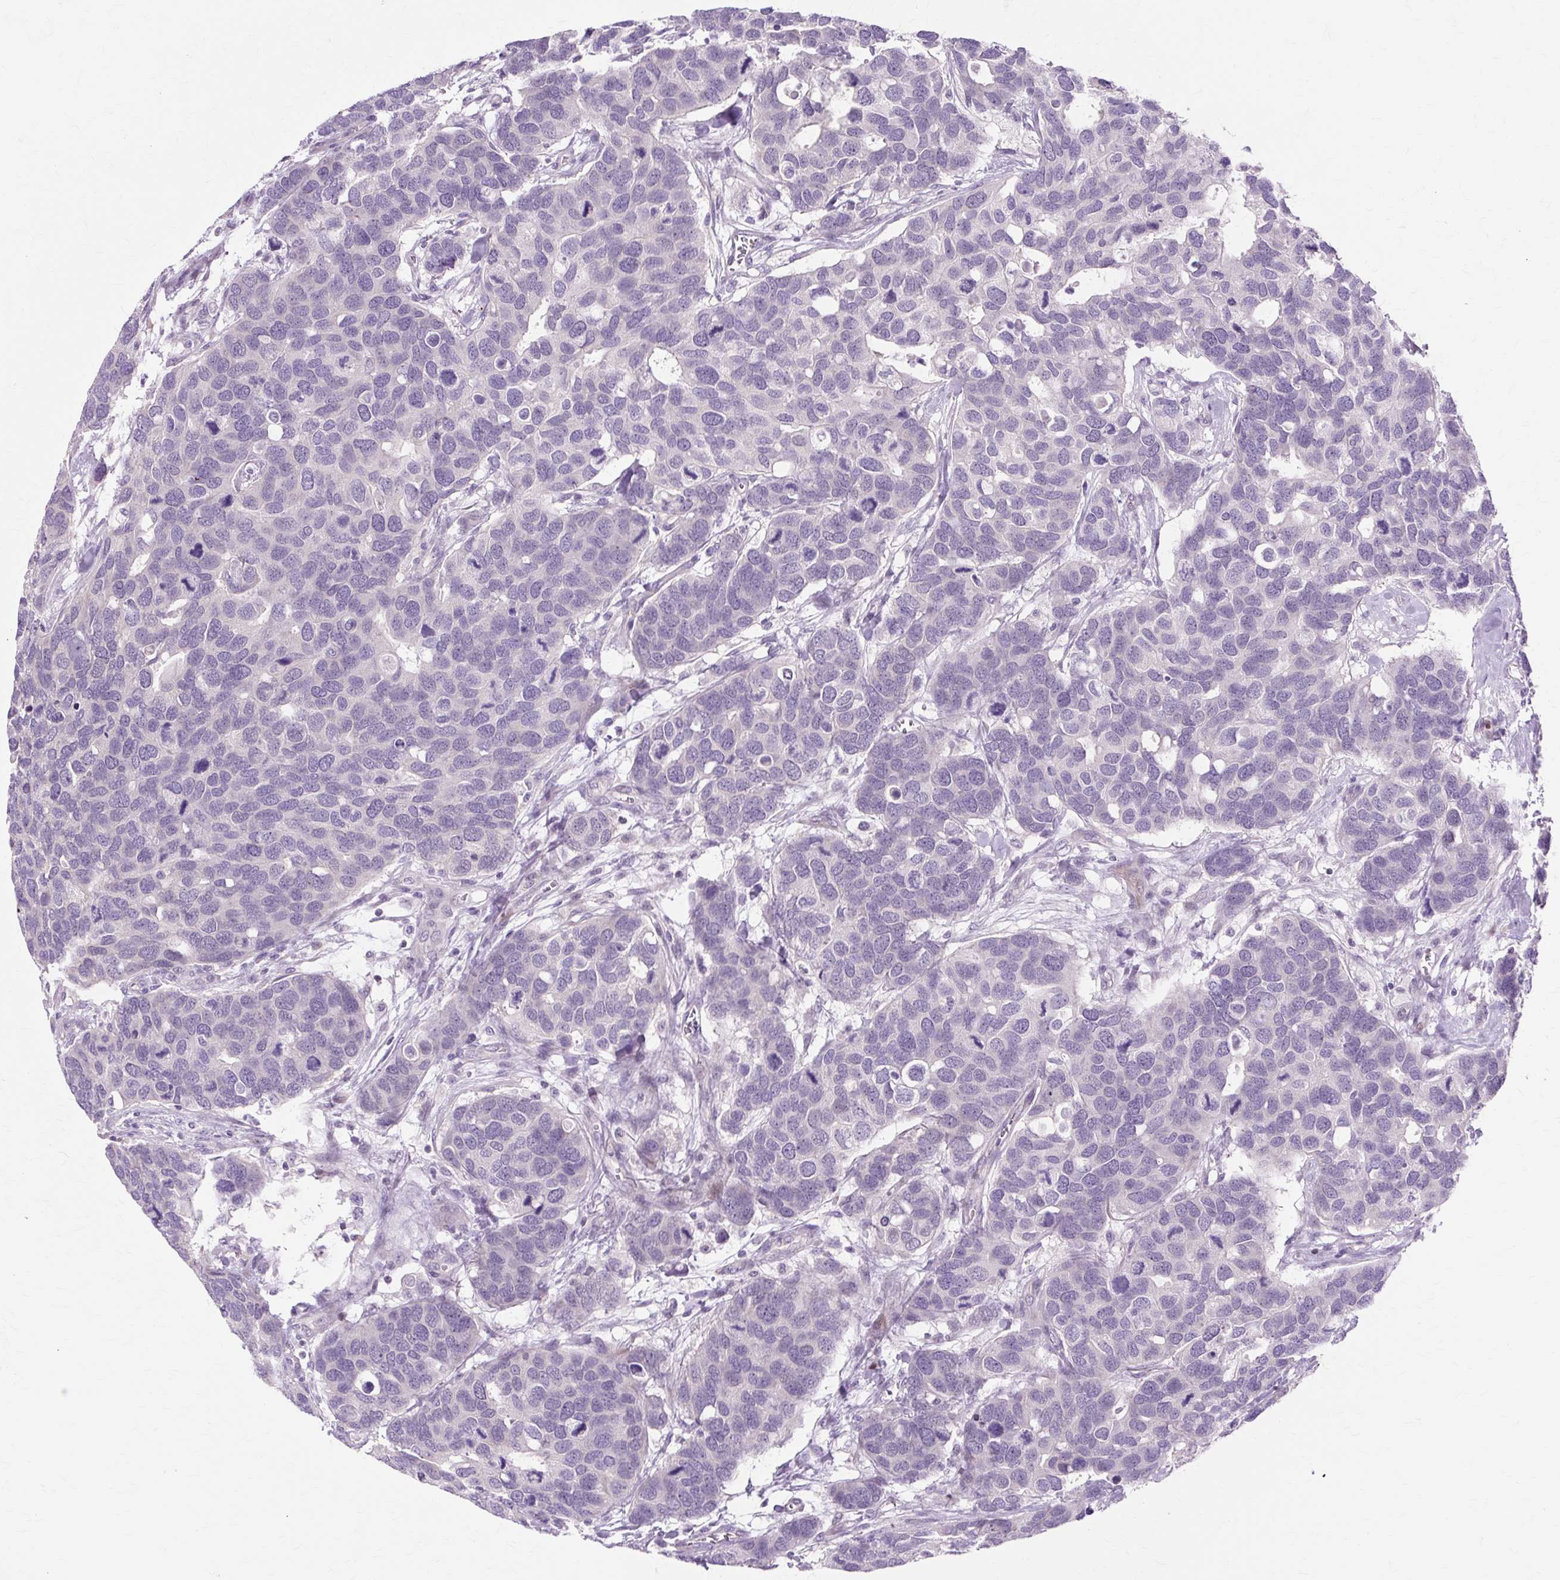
{"staining": {"intensity": "negative", "quantity": "none", "location": "none"}, "tissue": "breast cancer", "cell_type": "Tumor cells", "image_type": "cancer", "snomed": [{"axis": "morphology", "description": "Duct carcinoma"}, {"axis": "topography", "description": "Breast"}], "caption": "This is an immunohistochemistry image of human breast intraductal carcinoma. There is no expression in tumor cells.", "gene": "ZNF35", "patient": {"sex": "female", "age": 83}}